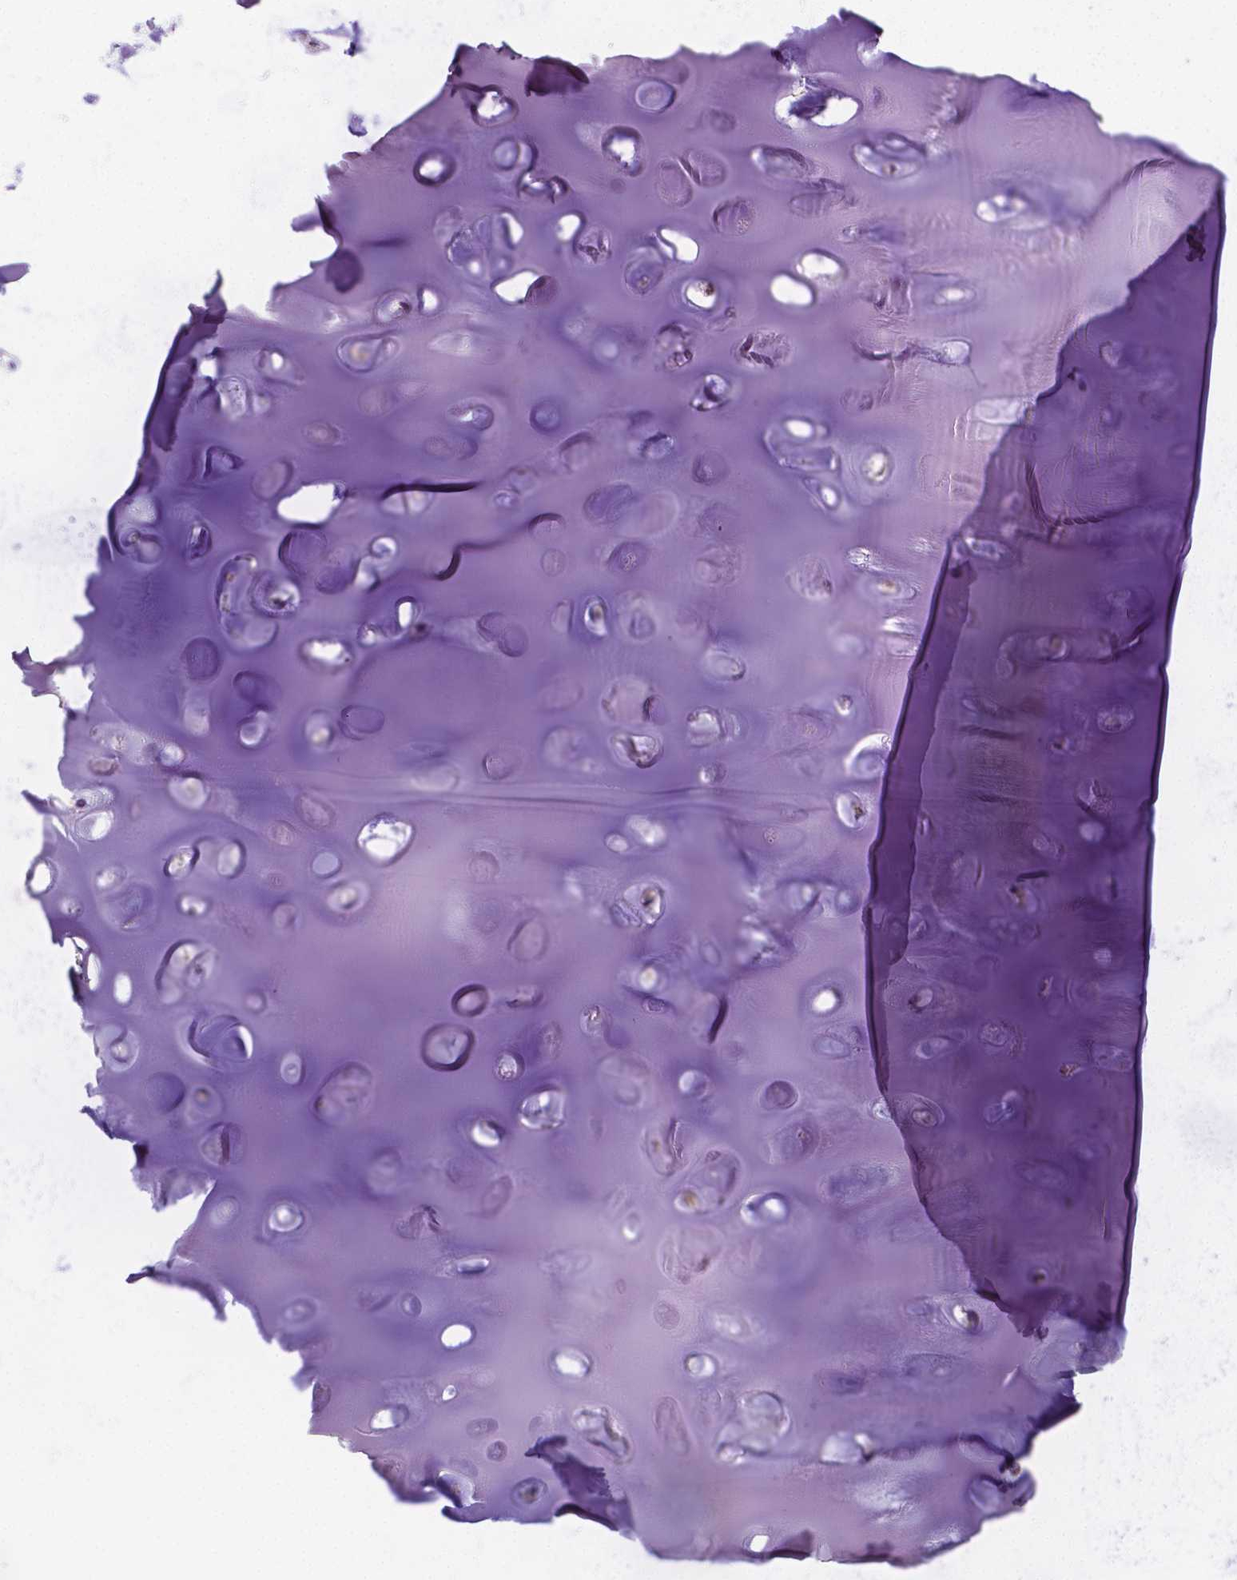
{"staining": {"intensity": "moderate", "quantity": "<25%", "location": "cytoplasmic/membranous,nuclear"}, "tissue": "soft tissue", "cell_type": "Chondrocytes", "image_type": "normal", "snomed": [{"axis": "morphology", "description": "Normal tissue, NOS"}, {"axis": "morphology", "description": "Squamous cell carcinoma, NOS"}, {"axis": "topography", "description": "Cartilage tissue"}, {"axis": "topography", "description": "Bronchus"}, {"axis": "topography", "description": "Lung"}], "caption": "DAB immunohistochemical staining of unremarkable soft tissue displays moderate cytoplasmic/membranous,nuclear protein positivity in about <25% of chondrocytes. Nuclei are stained in blue.", "gene": "DICER1", "patient": {"sex": "male", "age": 66}}